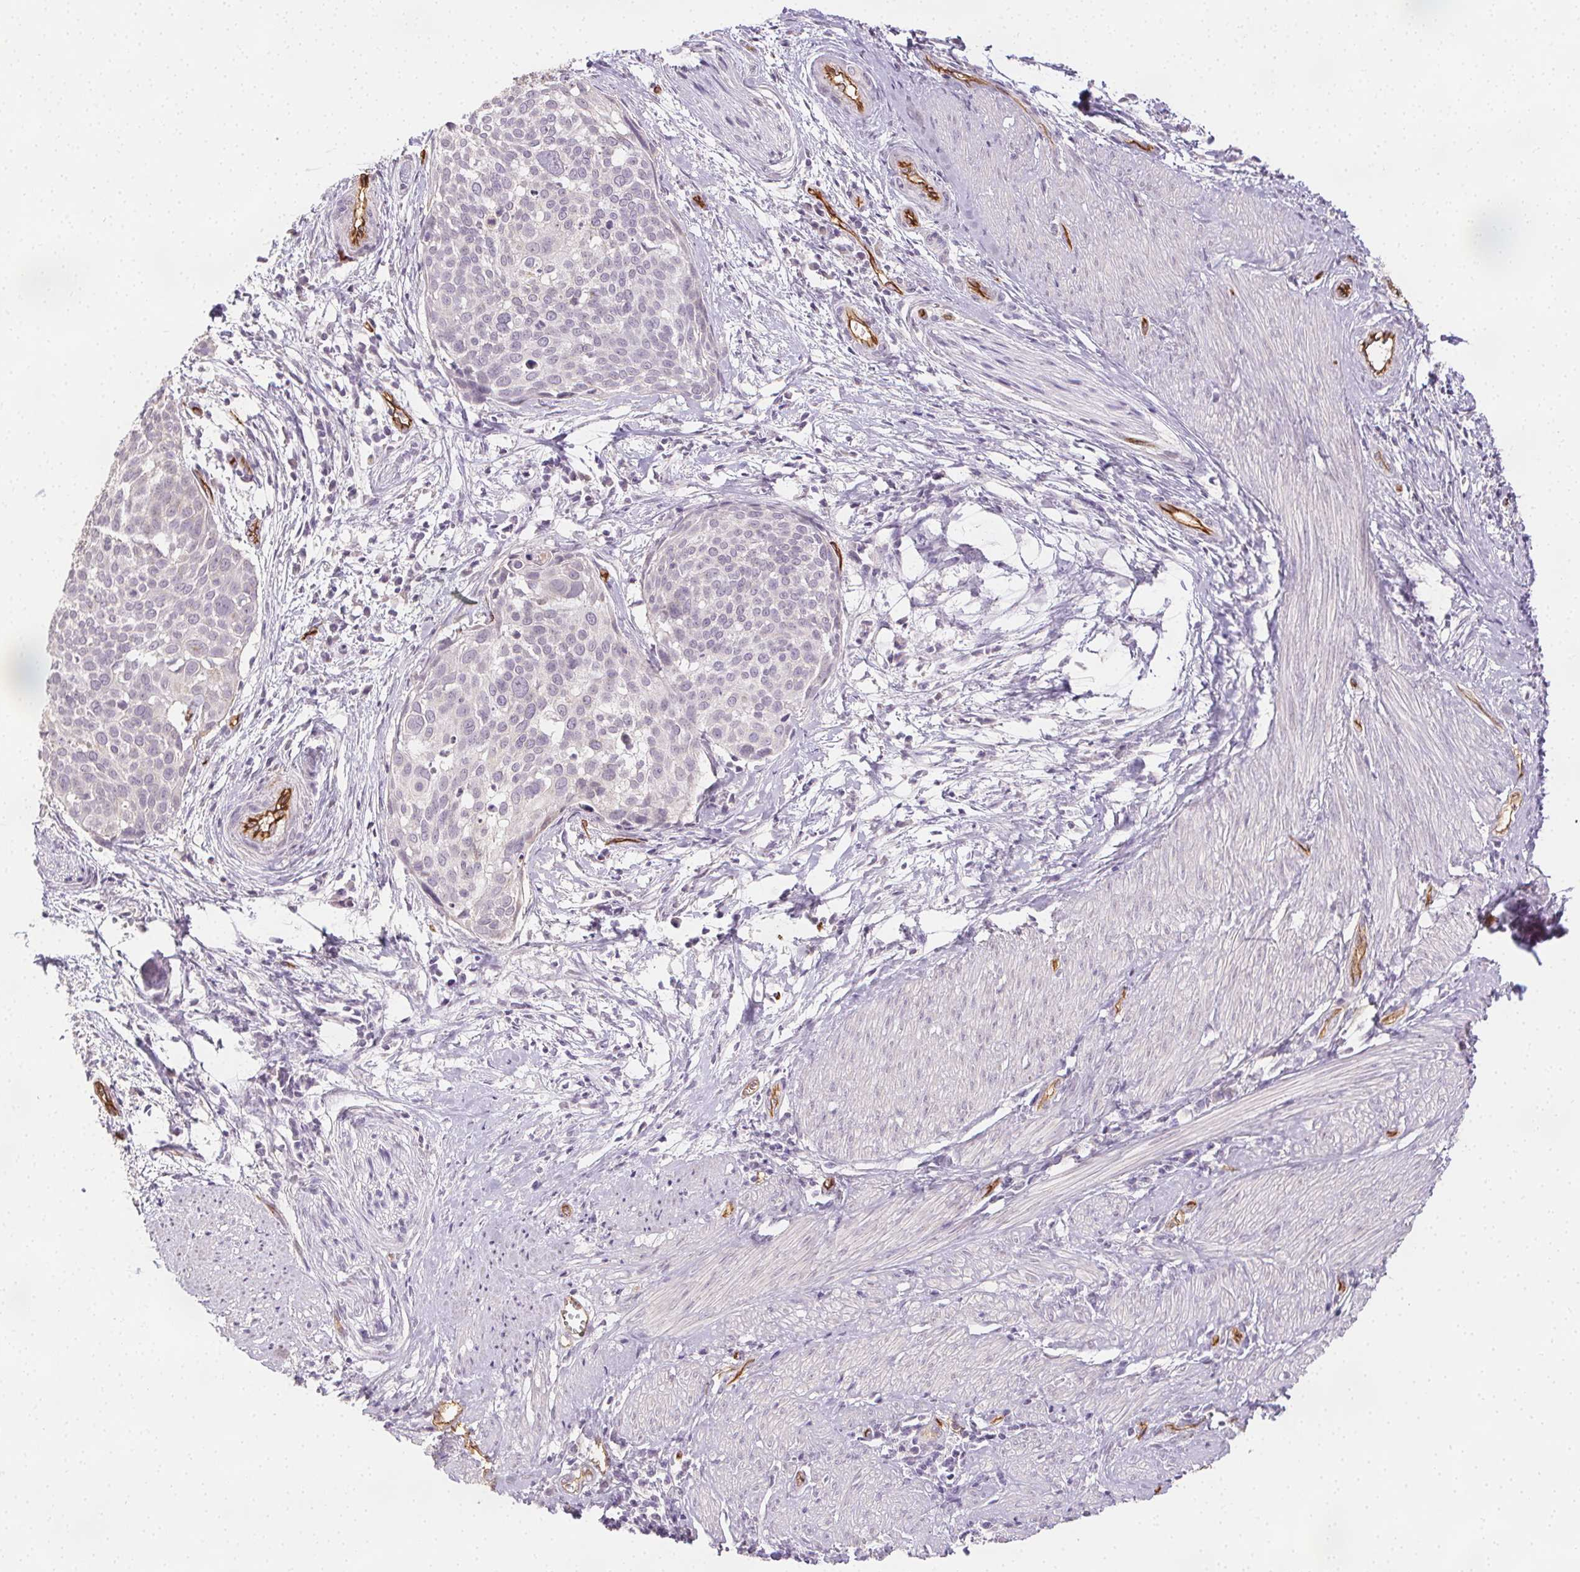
{"staining": {"intensity": "negative", "quantity": "none", "location": "none"}, "tissue": "cervical cancer", "cell_type": "Tumor cells", "image_type": "cancer", "snomed": [{"axis": "morphology", "description": "Squamous cell carcinoma, NOS"}, {"axis": "topography", "description": "Cervix"}], "caption": "A micrograph of squamous cell carcinoma (cervical) stained for a protein demonstrates no brown staining in tumor cells. (Brightfield microscopy of DAB (3,3'-diaminobenzidine) immunohistochemistry at high magnification).", "gene": "PODXL", "patient": {"sex": "female", "age": 39}}